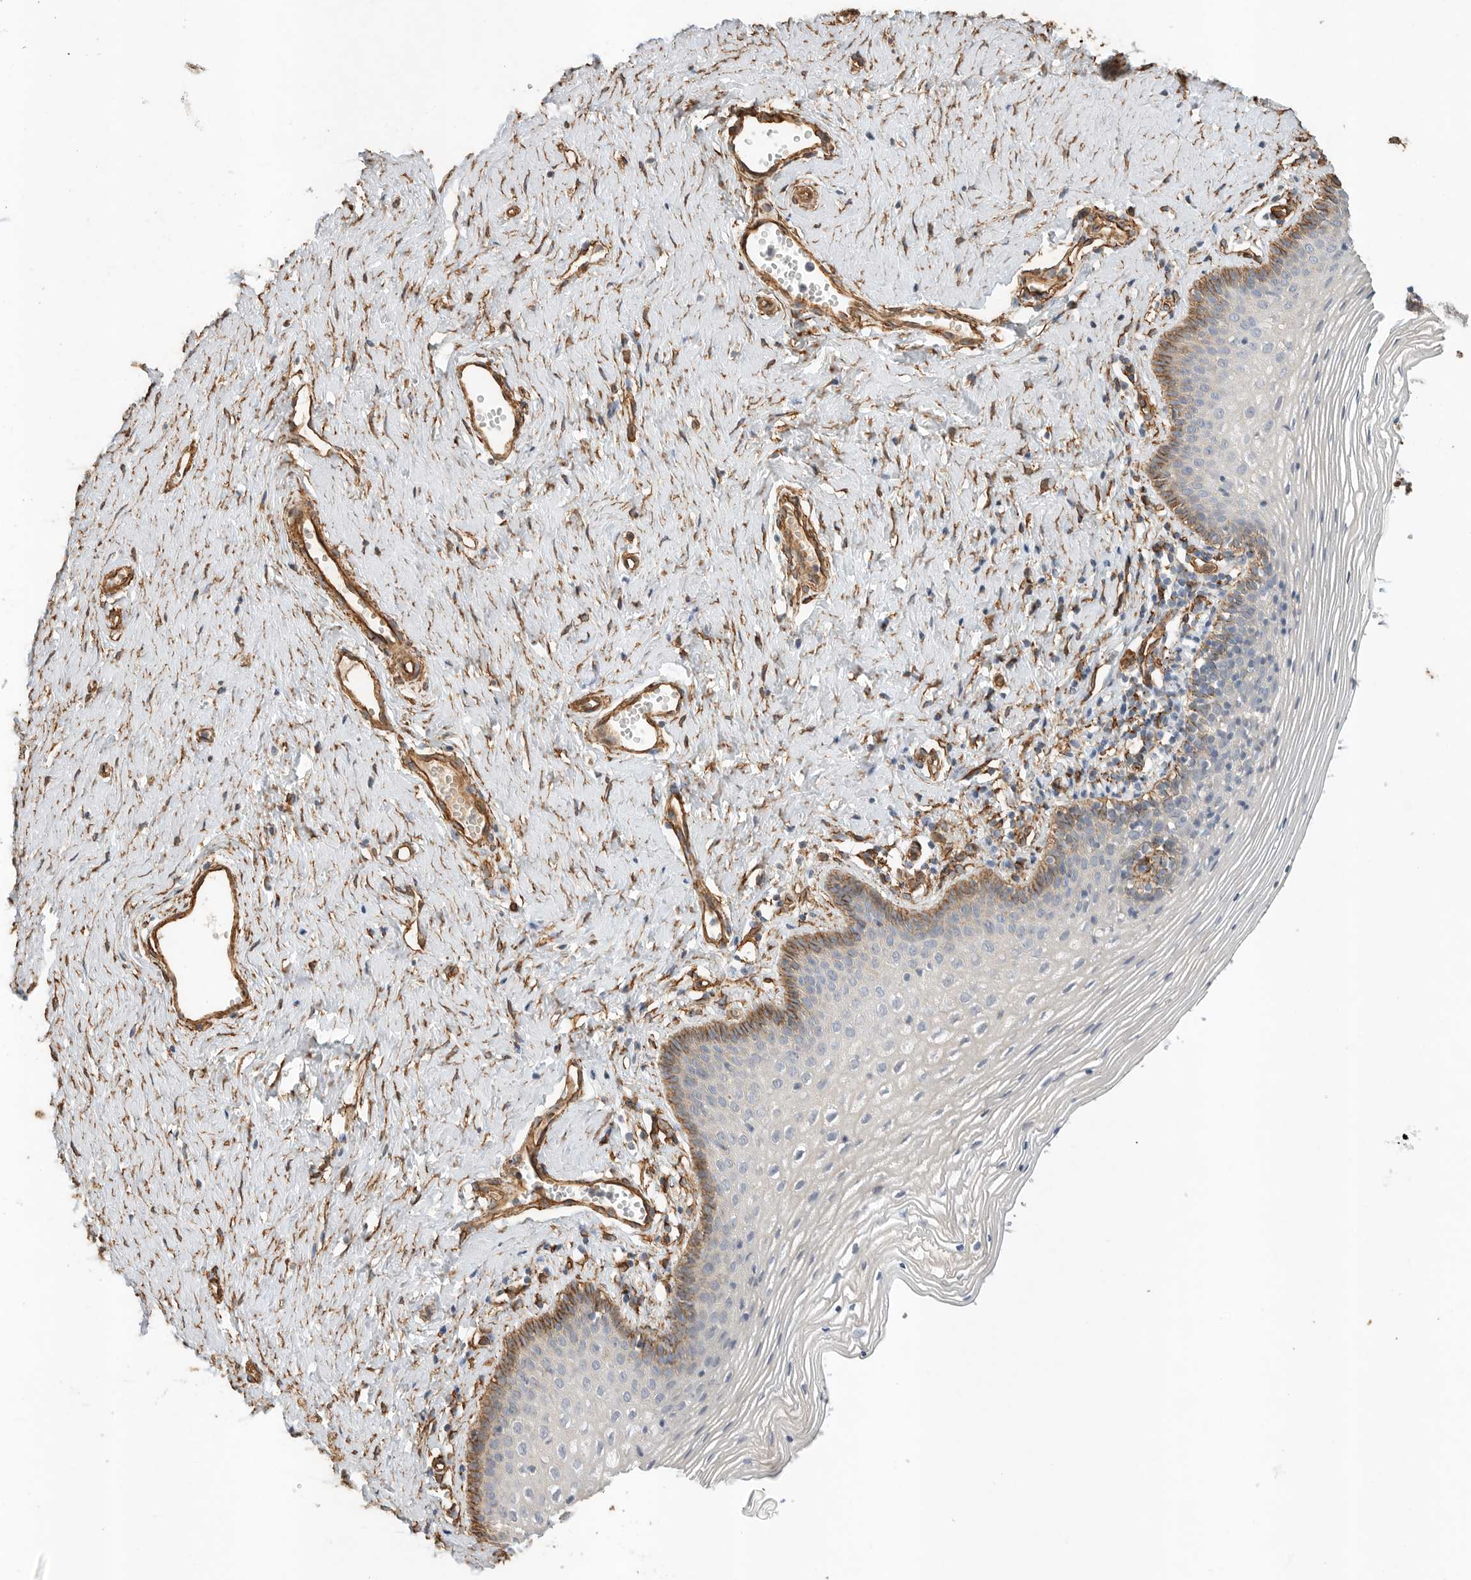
{"staining": {"intensity": "moderate", "quantity": "<25%", "location": "cytoplasmic/membranous"}, "tissue": "vagina", "cell_type": "Squamous epithelial cells", "image_type": "normal", "snomed": [{"axis": "morphology", "description": "Normal tissue, NOS"}, {"axis": "topography", "description": "Vagina"}], "caption": "Unremarkable vagina shows moderate cytoplasmic/membranous staining in about <25% of squamous epithelial cells.", "gene": "JMJD4", "patient": {"sex": "female", "age": 32}}